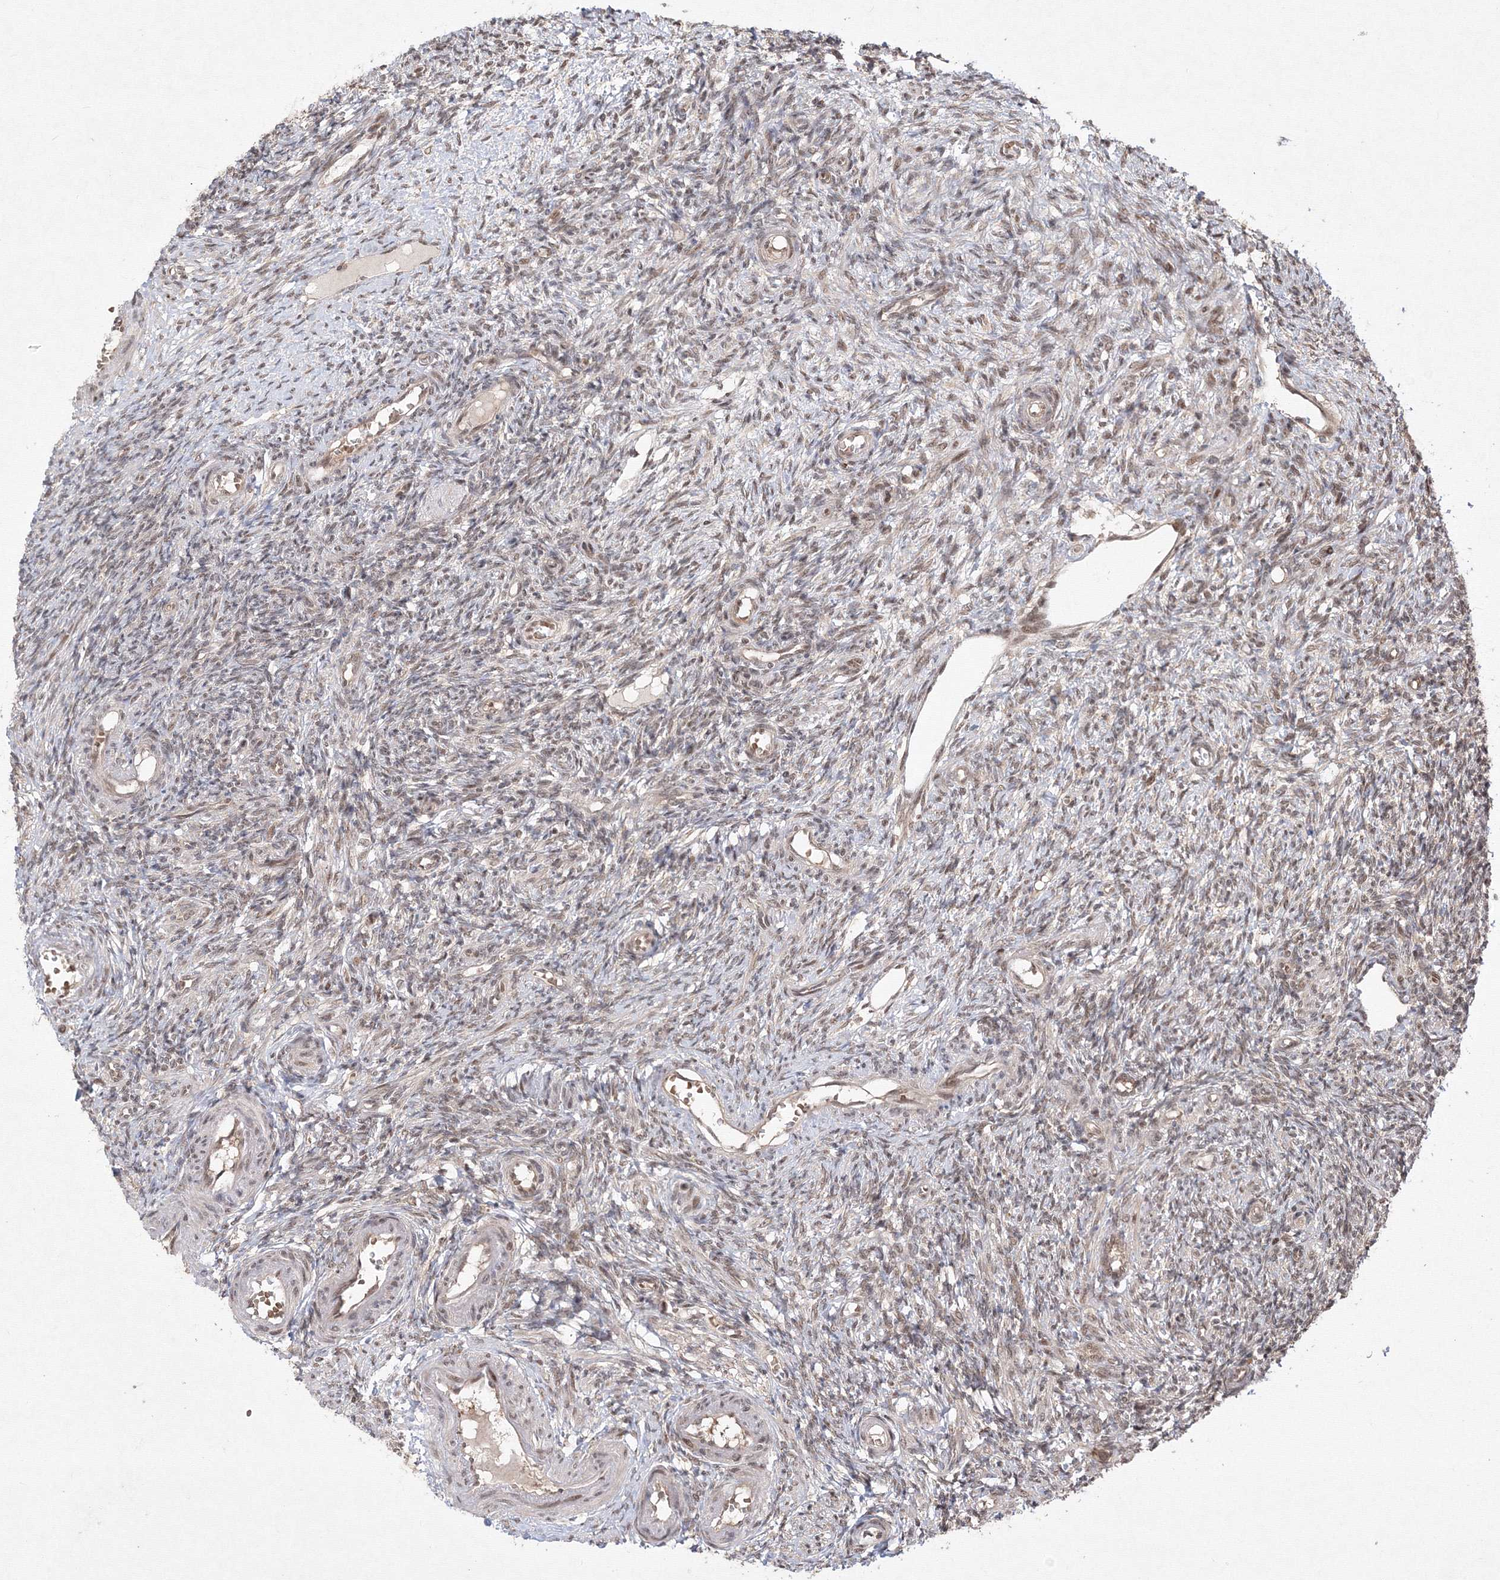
{"staining": {"intensity": "moderate", "quantity": ">75%", "location": "cytoplasmic/membranous"}, "tissue": "ovary", "cell_type": "Follicle cells", "image_type": "normal", "snomed": [{"axis": "morphology", "description": "Normal tissue, NOS"}, {"axis": "topography", "description": "Ovary"}], "caption": "High-power microscopy captured an immunohistochemistry (IHC) histopathology image of benign ovary, revealing moderate cytoplasmic/membranous expression in about >75% of follicle cells.", "gene": "COPS4", "patient": {"sex": "female", "age": 27}}